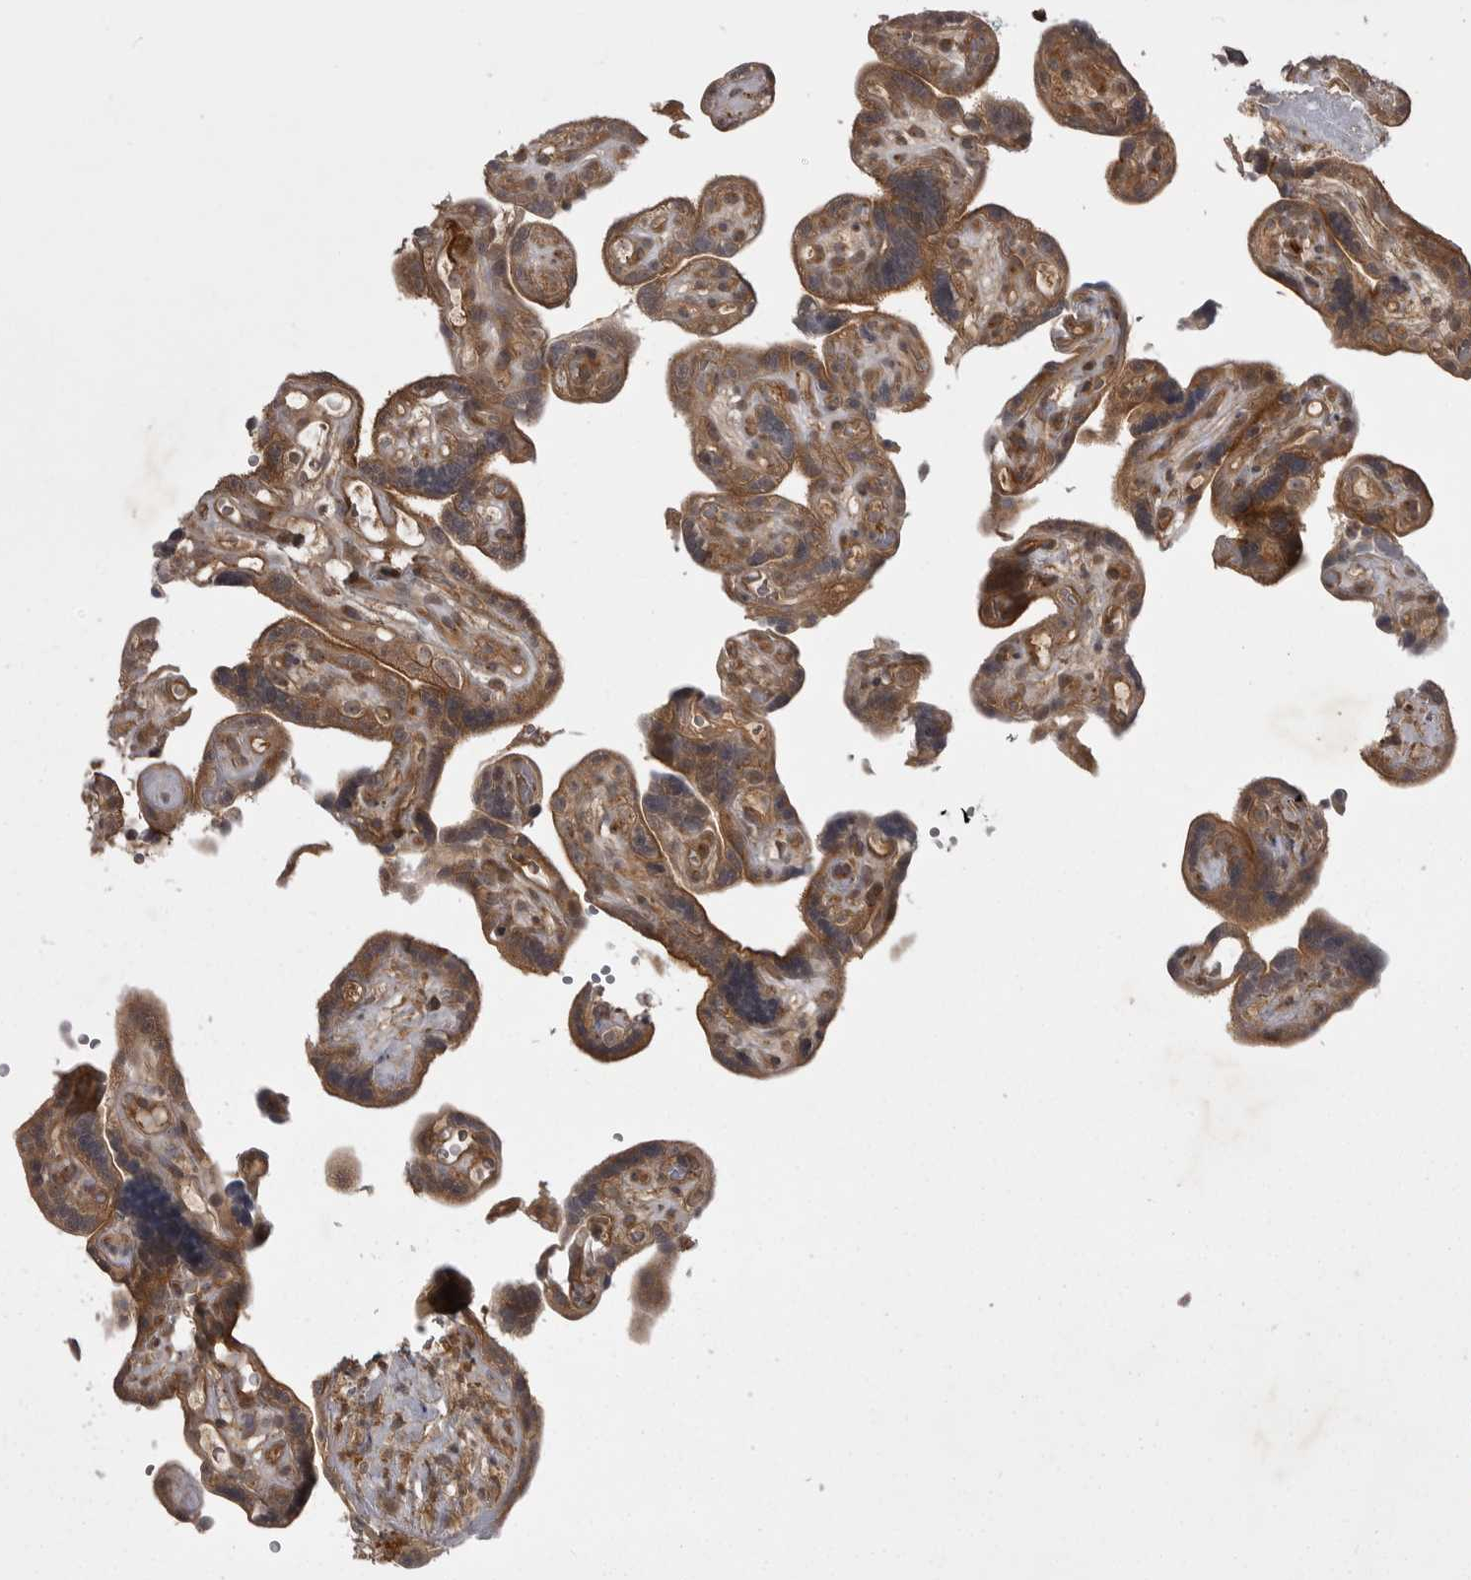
{"staining": {"intensity": "strong", "quantity": ">75%", "location": "cytoplasmic/membranous"}, "tissue": "placenta", "cell_type": "Decidual cells", "image_type": "normal", "snomed": [{"axis": "morphology", "description": "Normal tissue, NOS"}, {"axis": "topography", "description": "Placenta"}], "caption": "This image demonstrates immunohistochemistry staining of normal human placenta, with high strong cytoplasmic/membranous expression in approximately >75% of decidual cells.", "gene": "STK24", "patient": {"sex": "female", "age": 30}}